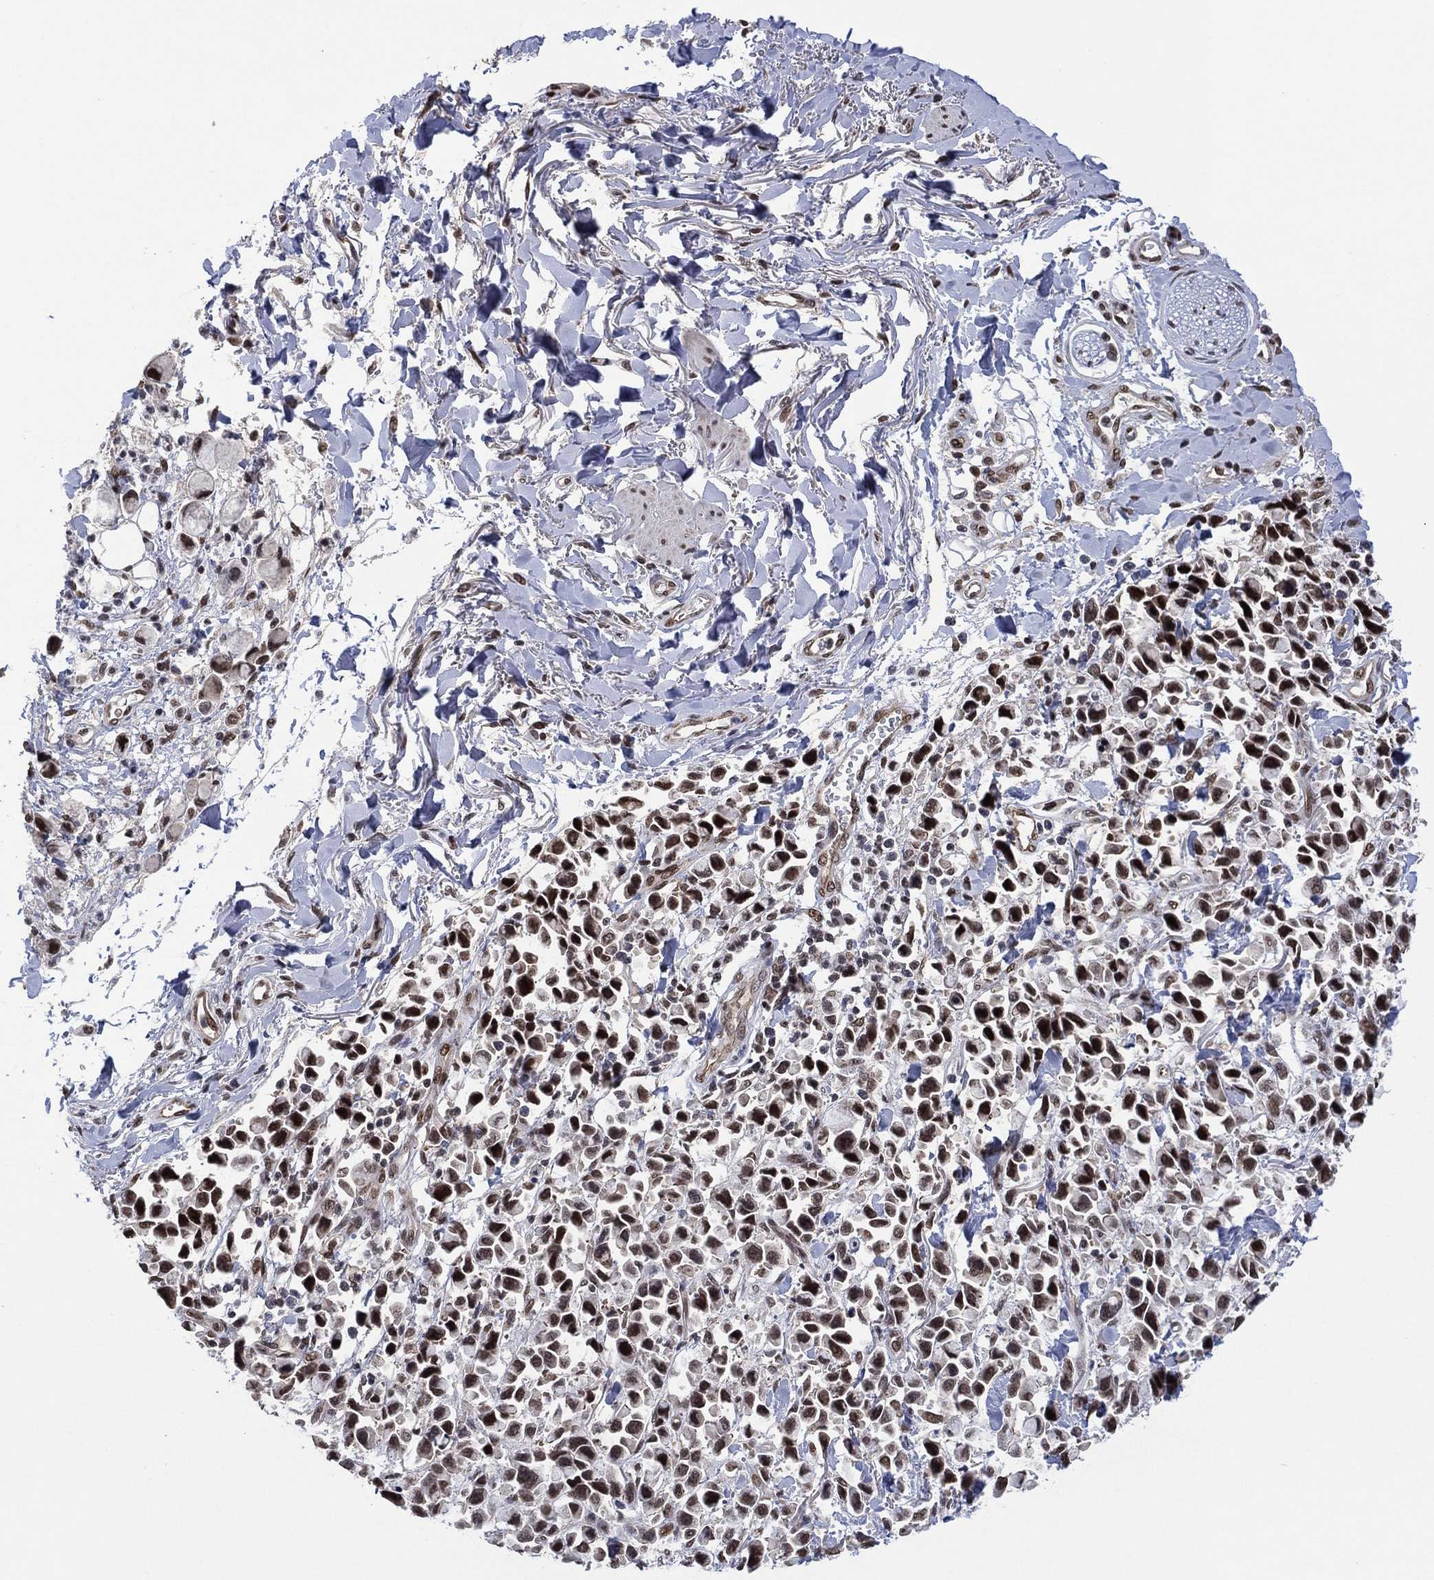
{"staining": {"intensity": "moderate", "quantity": ">75%", "location": "nuclear"}, "tissue": "stomach cancer", "cell_type": "Tumor cells", "image_type": "cancer", "snomed": [{"axis": "morphology", "description": "Adenocarcinoma, NOS"}, {"axis": "topography", "description": "Stomach"}], "caption": "Immunohistochemistry of adenocarcinoma (stomach) demonstrates medium levels of moderate nuclear staining in approximately >75% of tumor cells. (Stains: DAB in brown, nuclei in blue, Microscopy: brightfield microscopy at high magnification).", "gene": "EHMT1", "patient": {"sex": "female", "age": 81}}